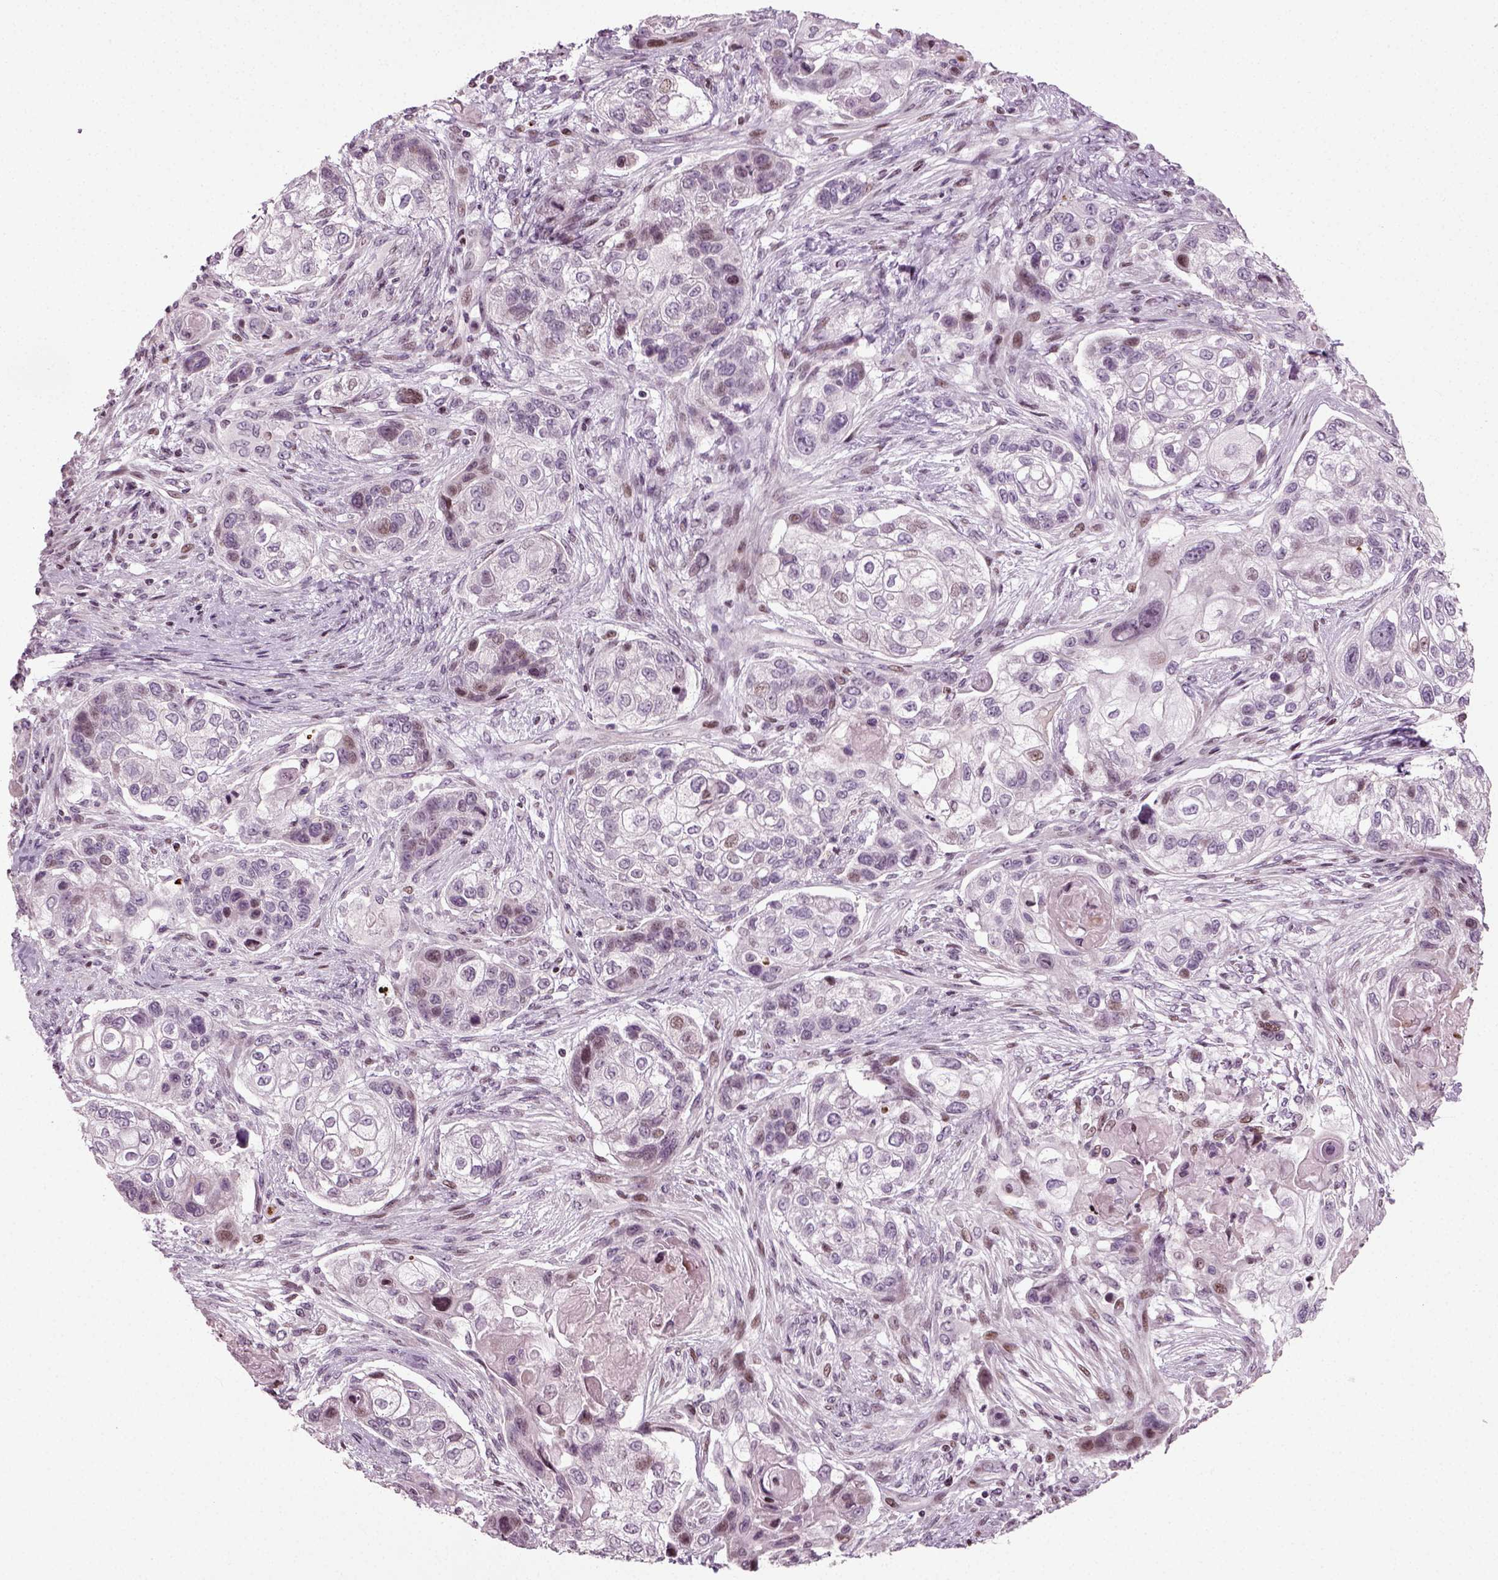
{"staining": {"intensity": "weak", "quantity": "<25%", "location": "nuclear"}, "tissue": "lung cancer", "cell_type": "Tumor cells", "image_type": "cancer", "snomed": [{"axis": "morphology", "description": "Squamous cell carcinoma, NOS"}, {"axis": "topography", "description": "Lung"}], "caption": "Tumor cells are negative for protein expression in human lung cancer.", "gene": "HEYL", "patient": {"sex": "male", "age": 69}}